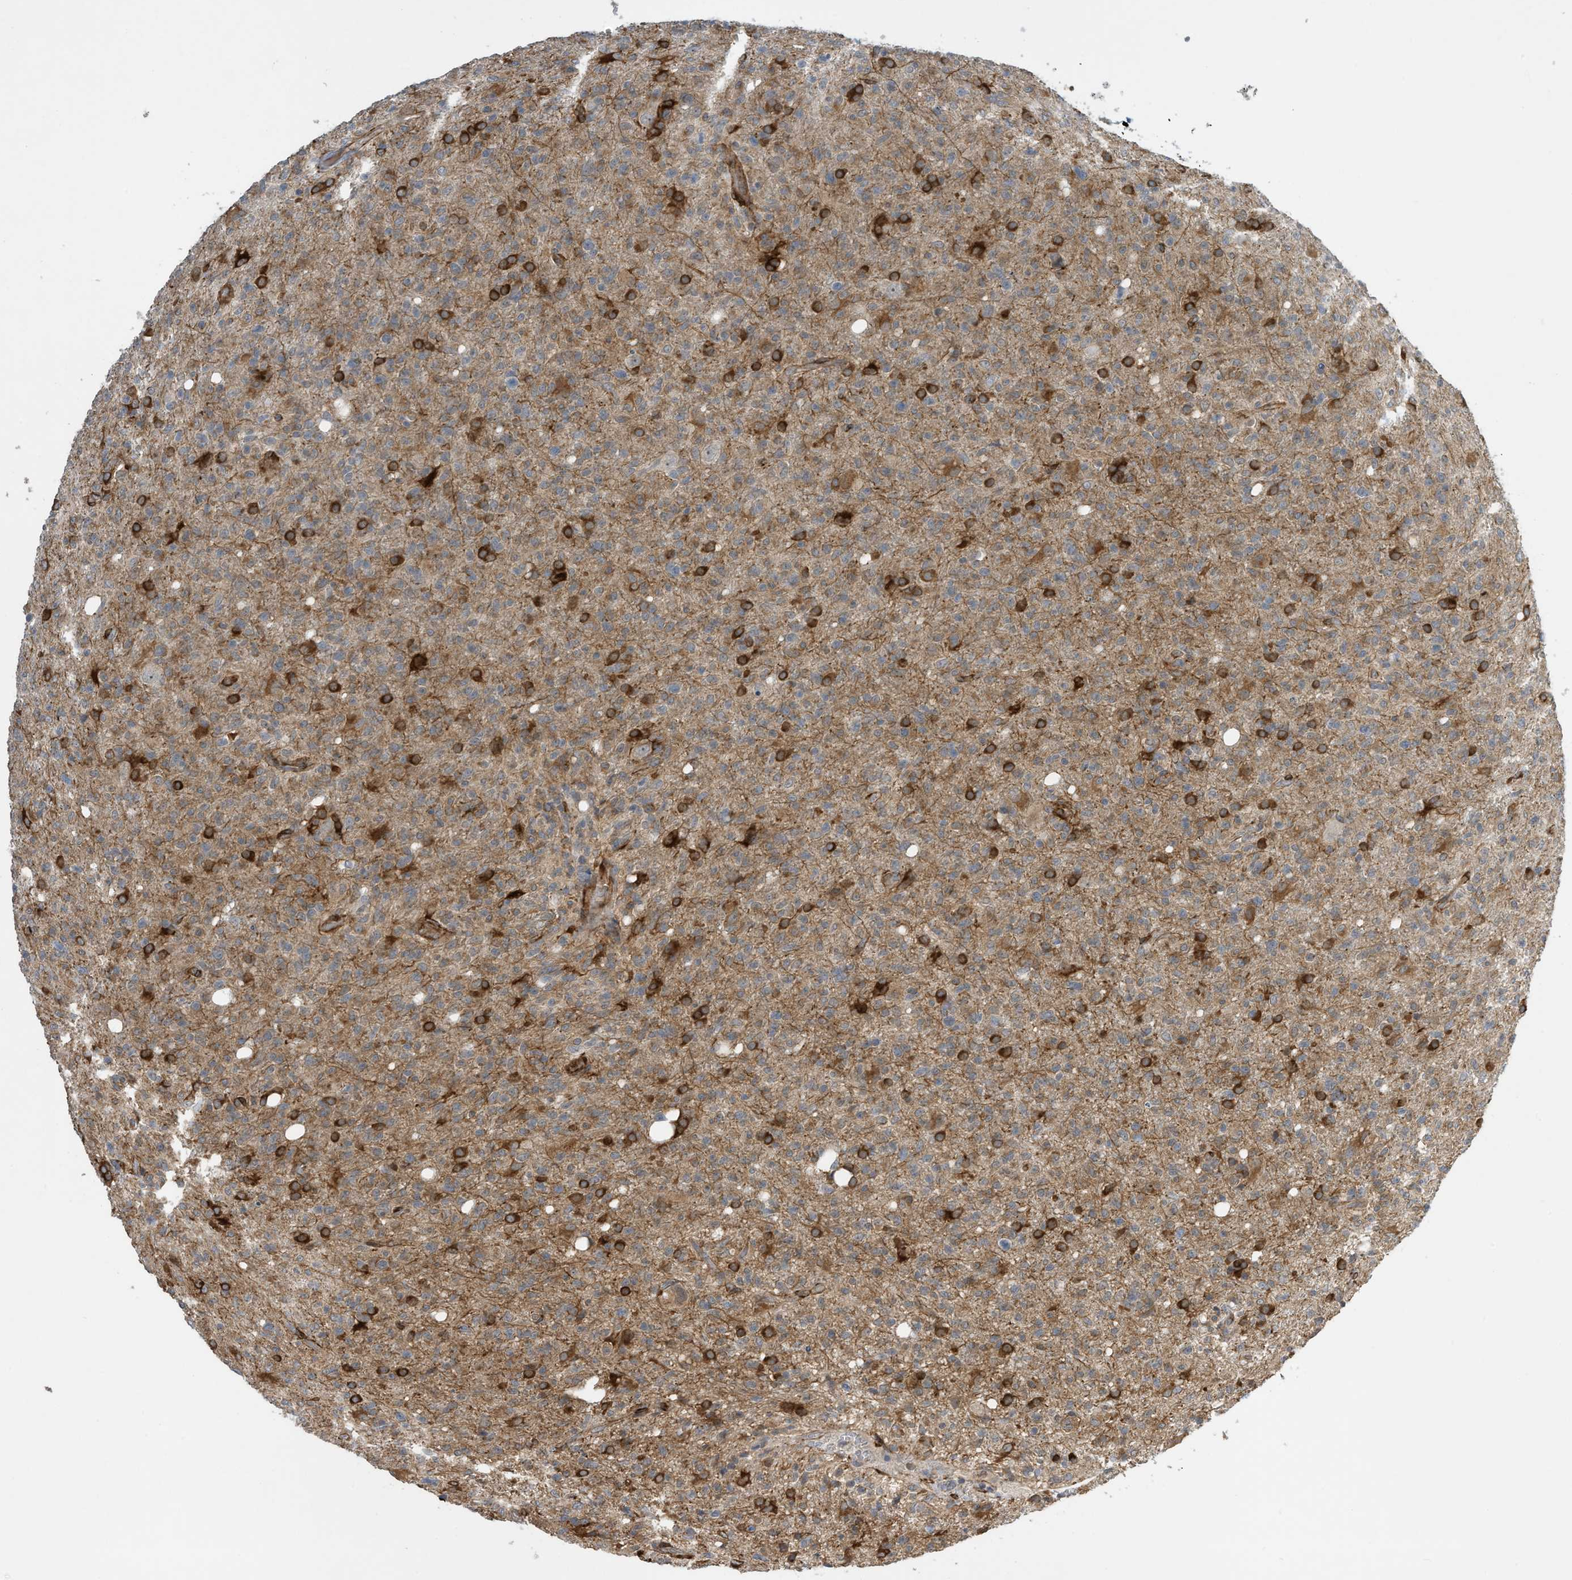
{"staining": {"intensity": "moderate", "quantity": "25%-75%", "location": "cytoplasmic/membranous"}, "tissue": "glioma", "cell_type": "Tumor cells", "image_type": "cancer", "snomed": [{"axis": "morphology", "description": "Glioma, malignant, High grade"}, {"axis": "topography", "description": "Brain"}], "caption": "The histopathology image demonstrates a brown stain indicating the presence of a protein in the cytoplasmic/membranous of tumor cells in high-grade glioma (malignant).", "gene": "ZBTB45", "patient": {"sex": "female", "age": 57}}